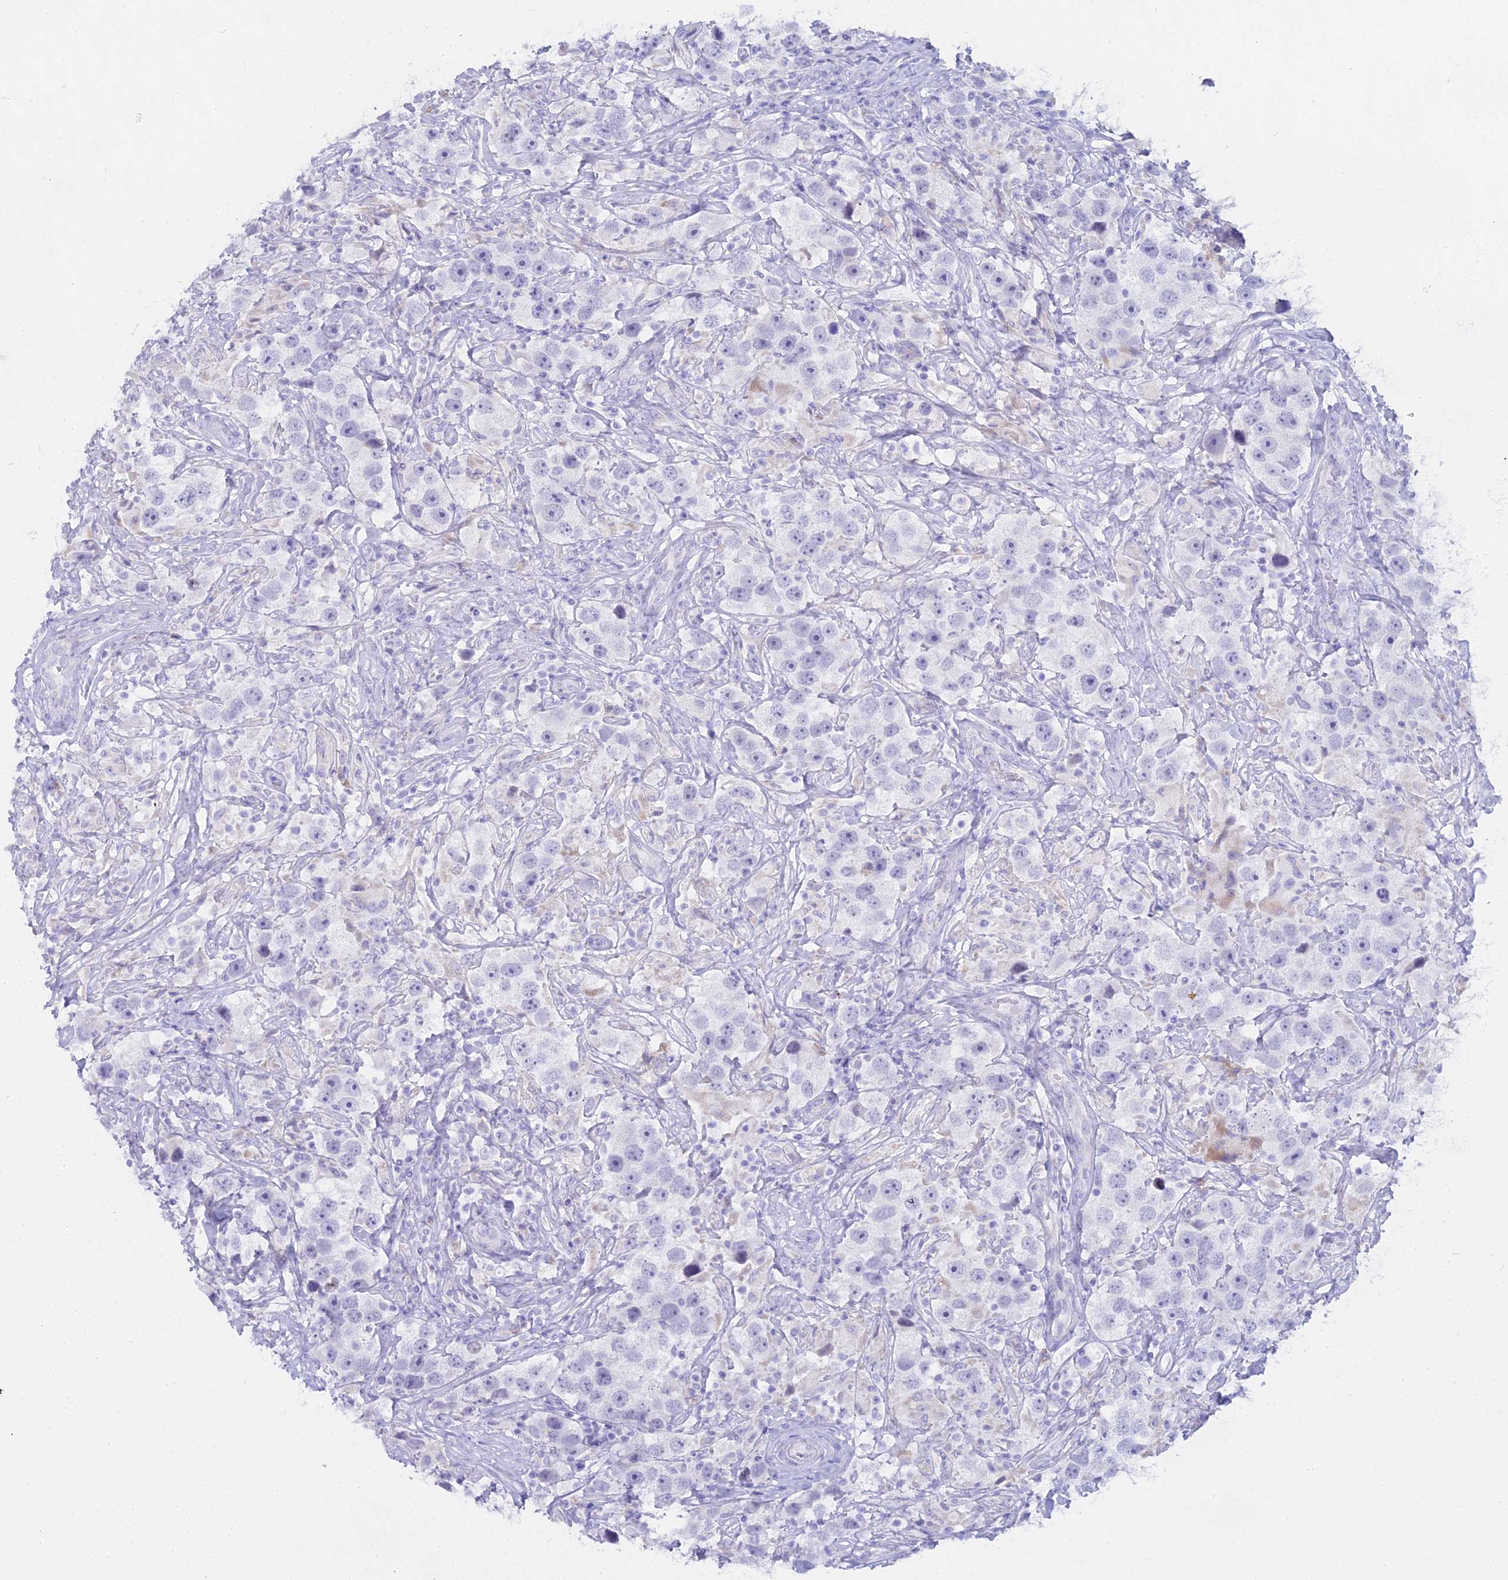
{"staining": {"intensity": "negative", "quantity": "none", "location": "none"}, "tissue": "testis cancer", "cell_type": "Tumor cells", "image_type": "cancer", "snomed": [{"axis": "morphology", "description": "Seminoma, NOS"}, {"axis": "topography", "description": "Testis"}], "caption": "This is an immunohistochemistry (IHC) micrograph of human testis cancer (seminoma). There is no expression in tumor cells.", "gene": "CGB2", "patient": {"sex": "male", "age": 49}}